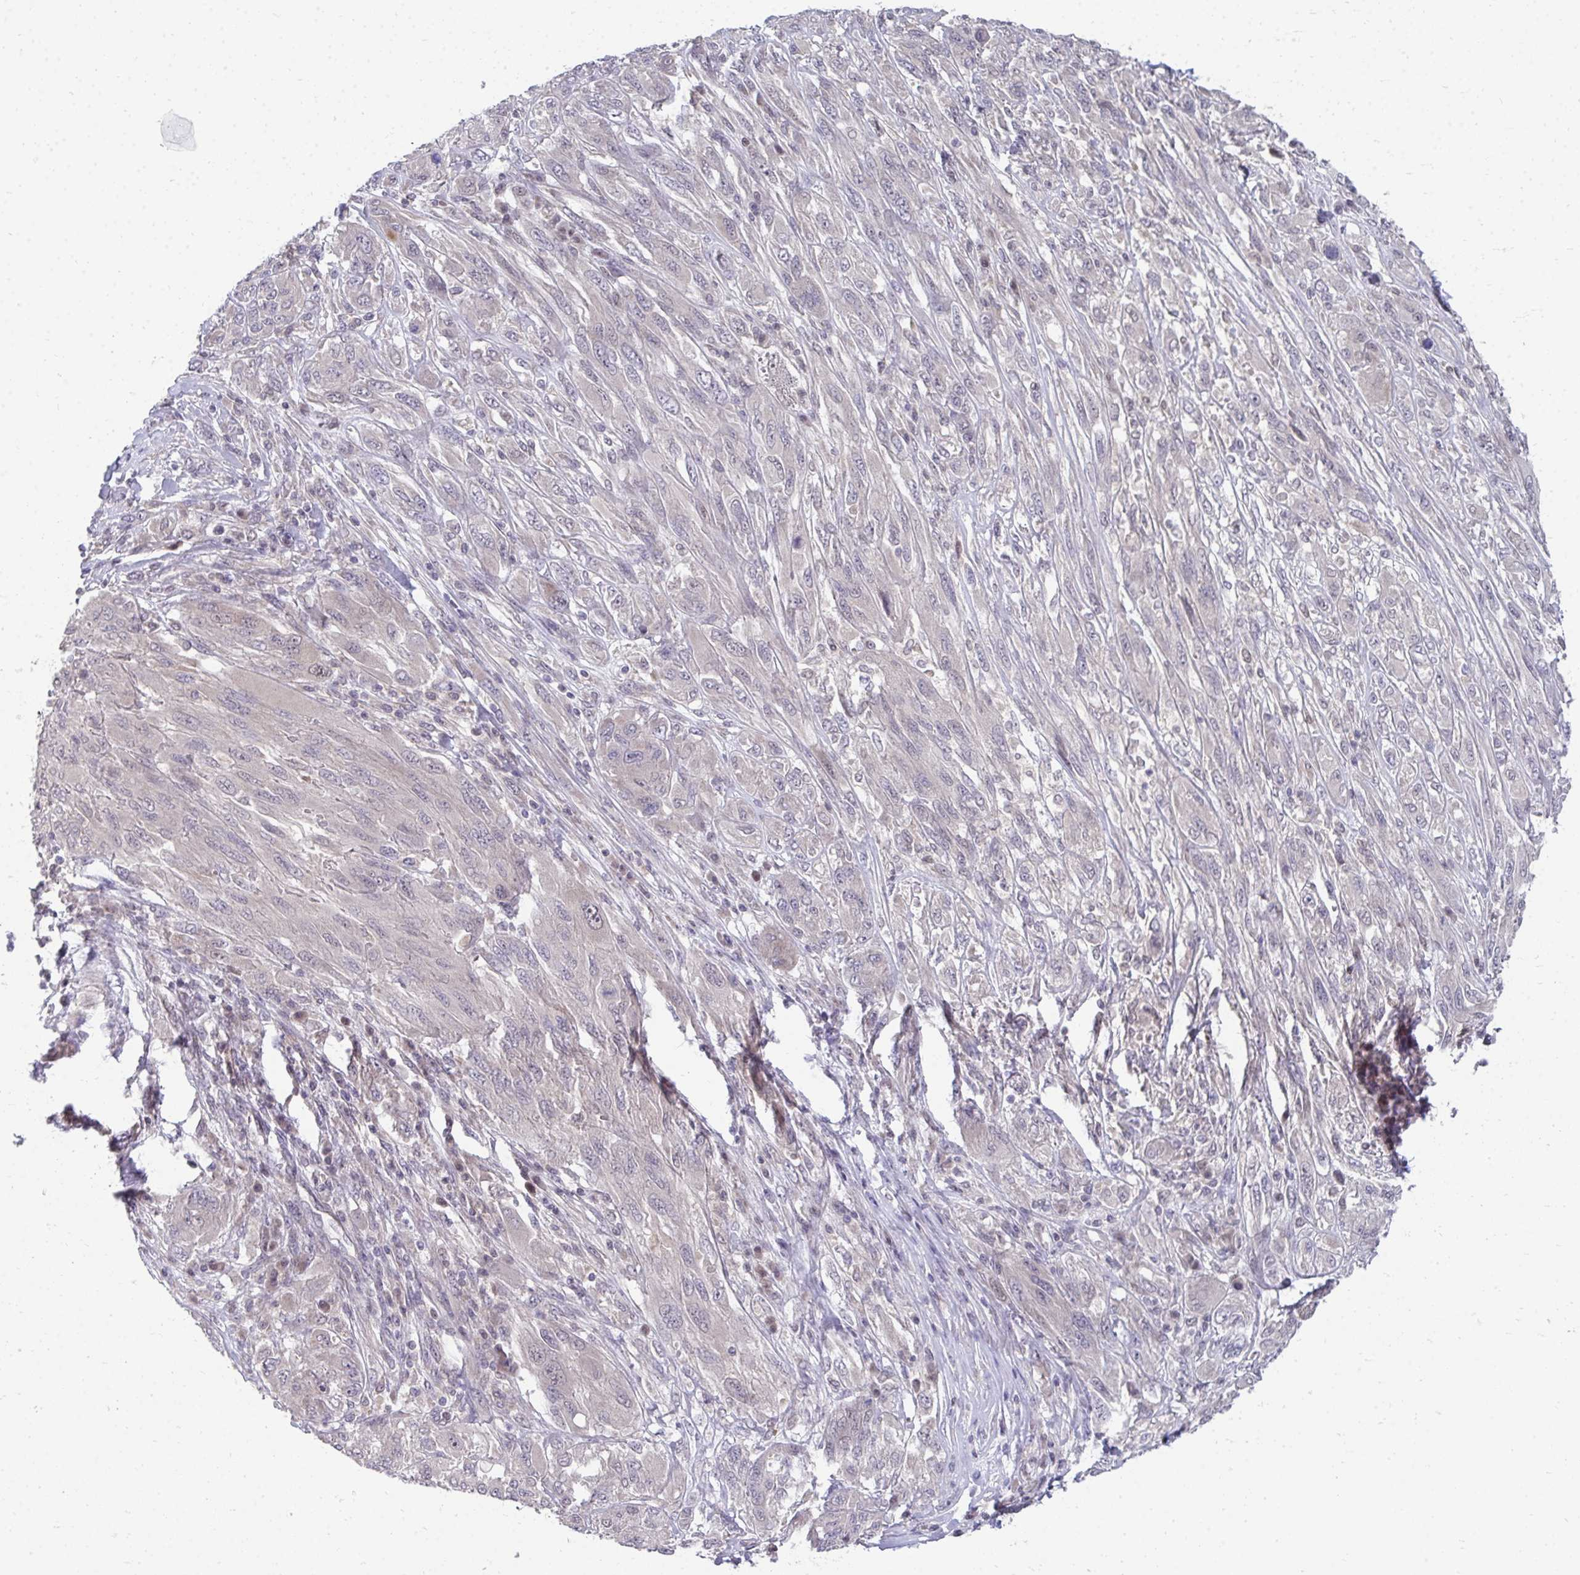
{"staining": {"intensity": "negative", "quantity": "none", "location": "none"}, "tissue": "melanoma", "cell_type": "Tumor cells", "image_type": "cancer", "snomed": [{"axis": "morphology", "description": "Malignant melanoma, NOS"}, {"axis": "topography", "description": "Skin"}], "caption": "An immunohistochemistry histopathology image of melanoma is shown. There is no staining in tumor cells of melanoma.", "gene": "MROH8", "patient": {"sex": "female", "age": 91}}